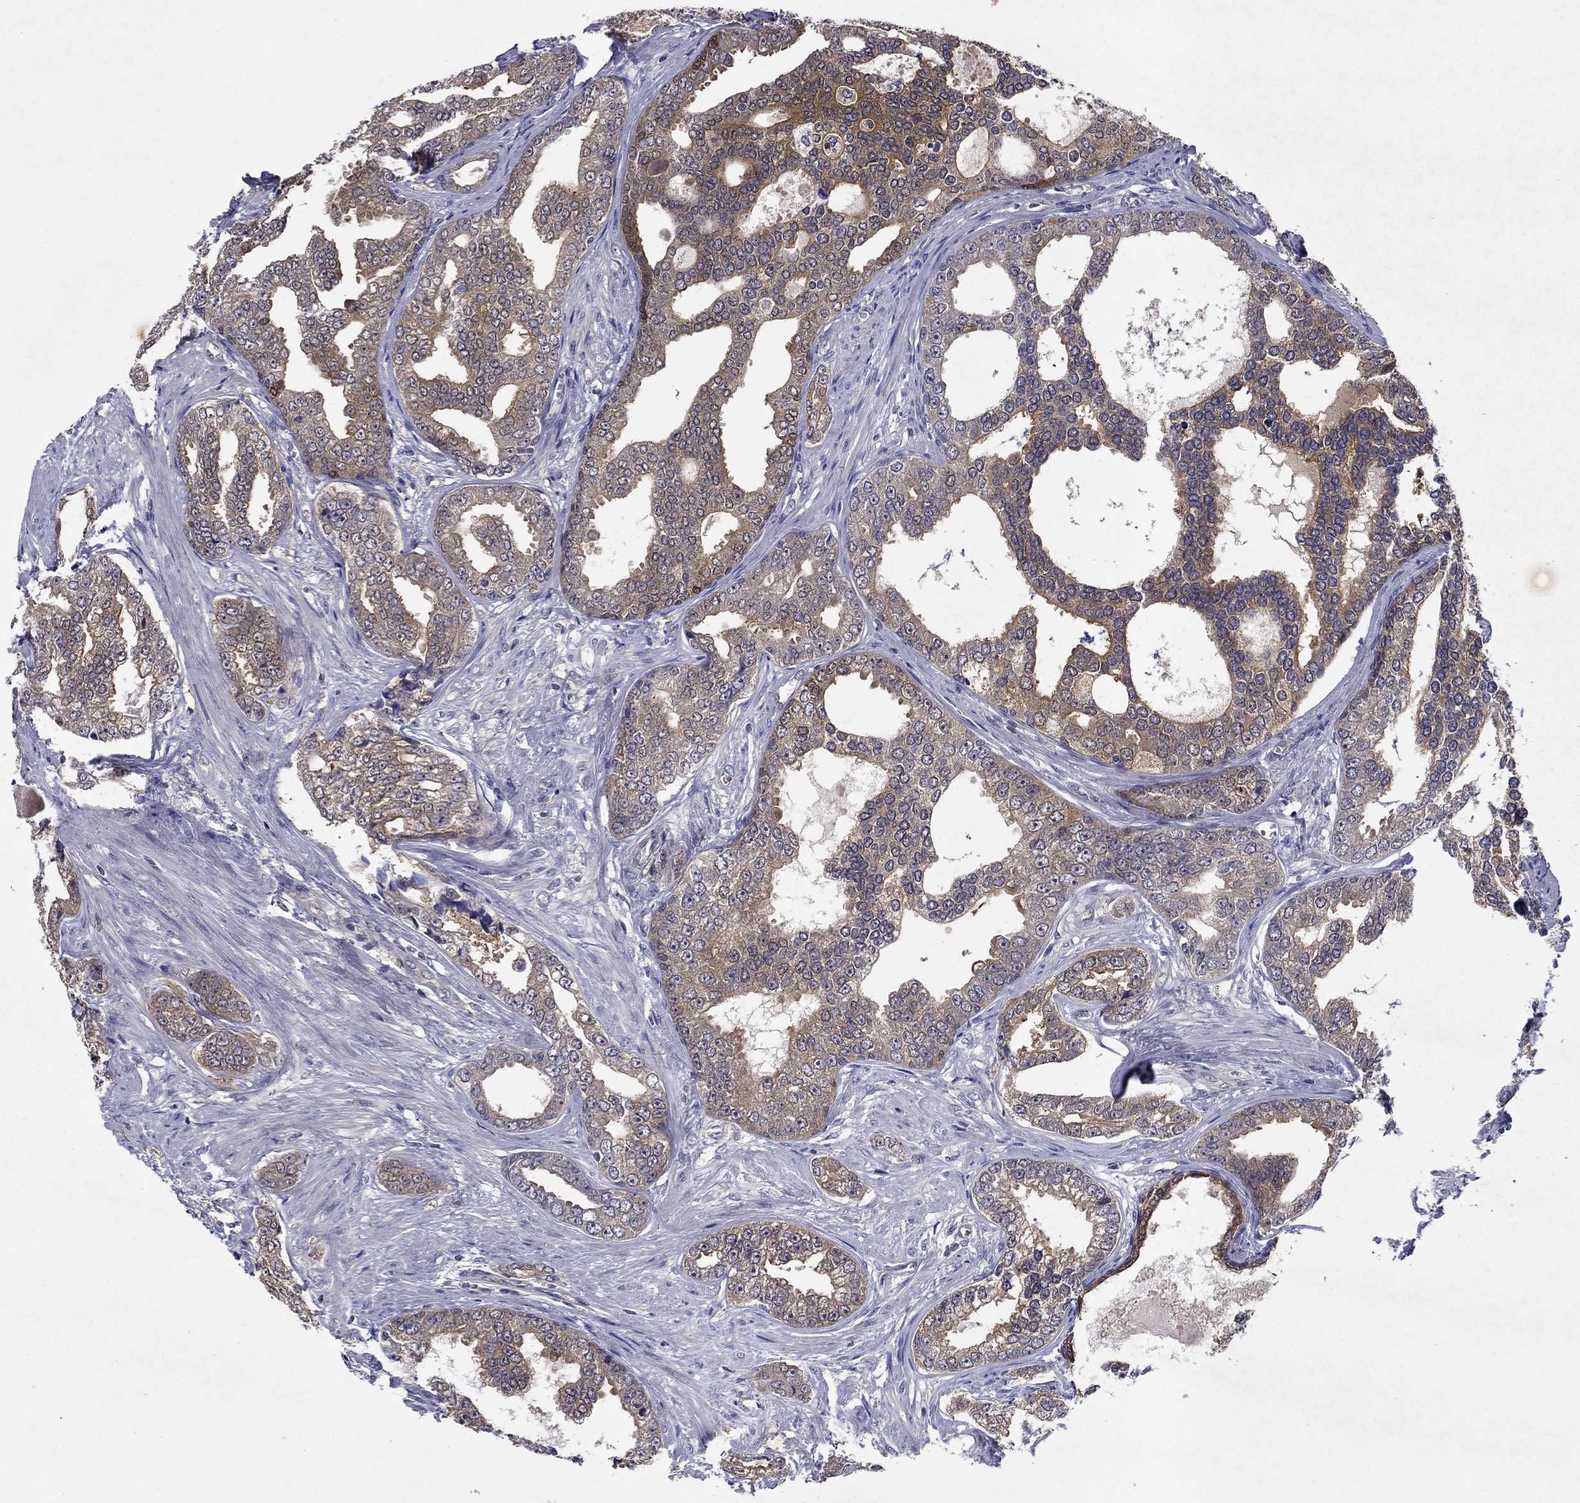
{"staining": {"intensity": "weak", "quantity": ">75%", "location": "cytoplasmic/membranous"}, "tissue": "prostate cancer", "cell_type": "Tumor cells", "image_type": "cancer", "snomed": [{"axis": "morphology", "description": "Adenocarcinoma, NOS"}, {"axis": "topography", "description": "Prostate"}], "caption": "Protein analysis of adenocarcinoma (prostate) tissue shows weak cytoplasmic/membranous positivity in approximately >75% of tumor cells.", "gene": "GLTP", "patient": {"sex": "male", "age": 67}}